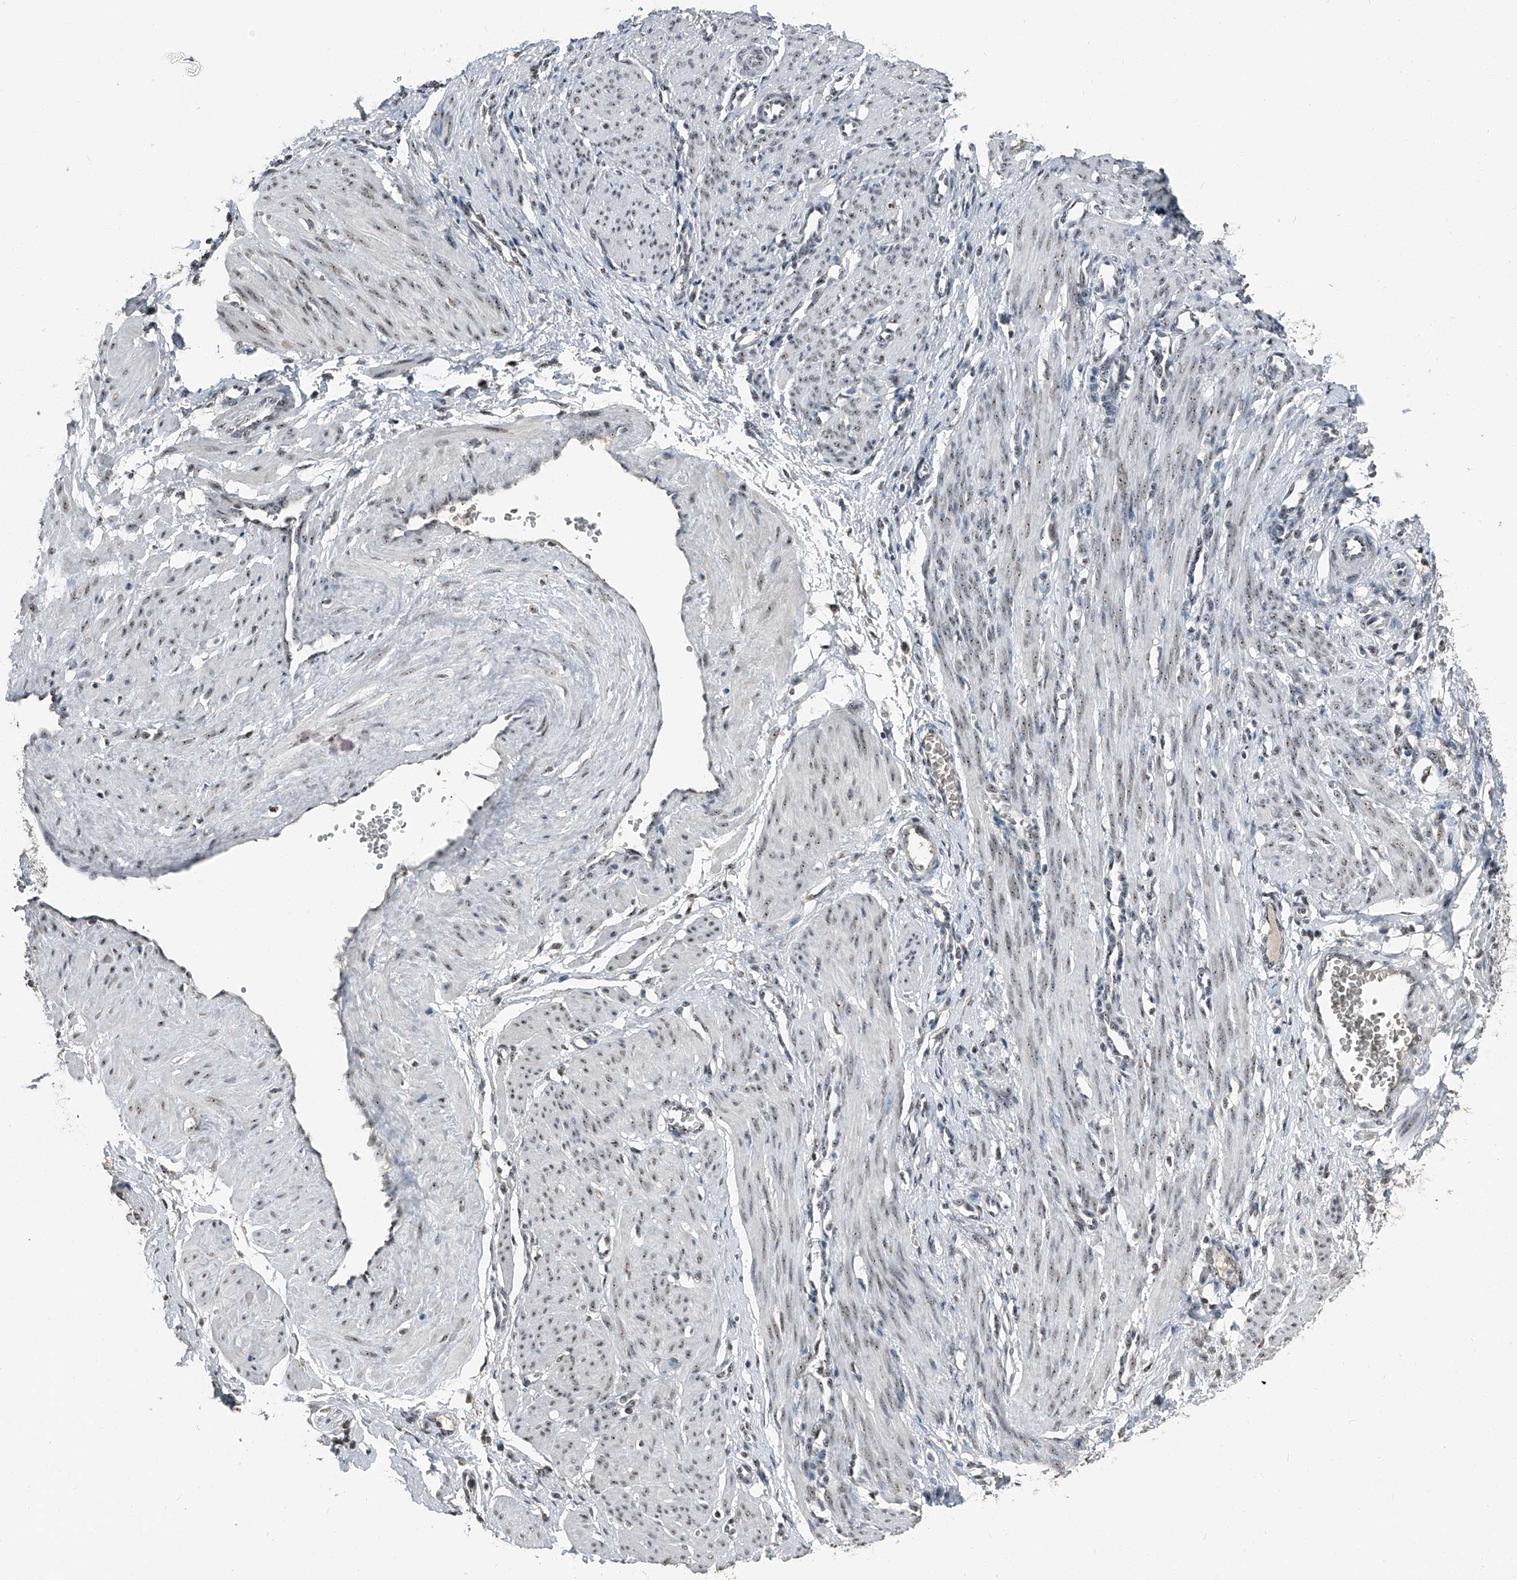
{"staining": {"intensity": "weak", "quantity": ">75%", "location": "nuclear"}, "tissue": "smooth muscle", "cell_type": "Smooth muscle cells", "image_type": "normal", "snomed": [{"axis": "morphology", "description": "Normal tissue, NOS"}, {"axis": "topography", "description": "Endometrium"}], "caption": "Human smooth muscle stained for a protein (brown) shows weak nuclear positive staining in approximately >75% of smooth muscle cells.", "gene": "TCOF1", "patient": {"sex": "female", "age": 33}}